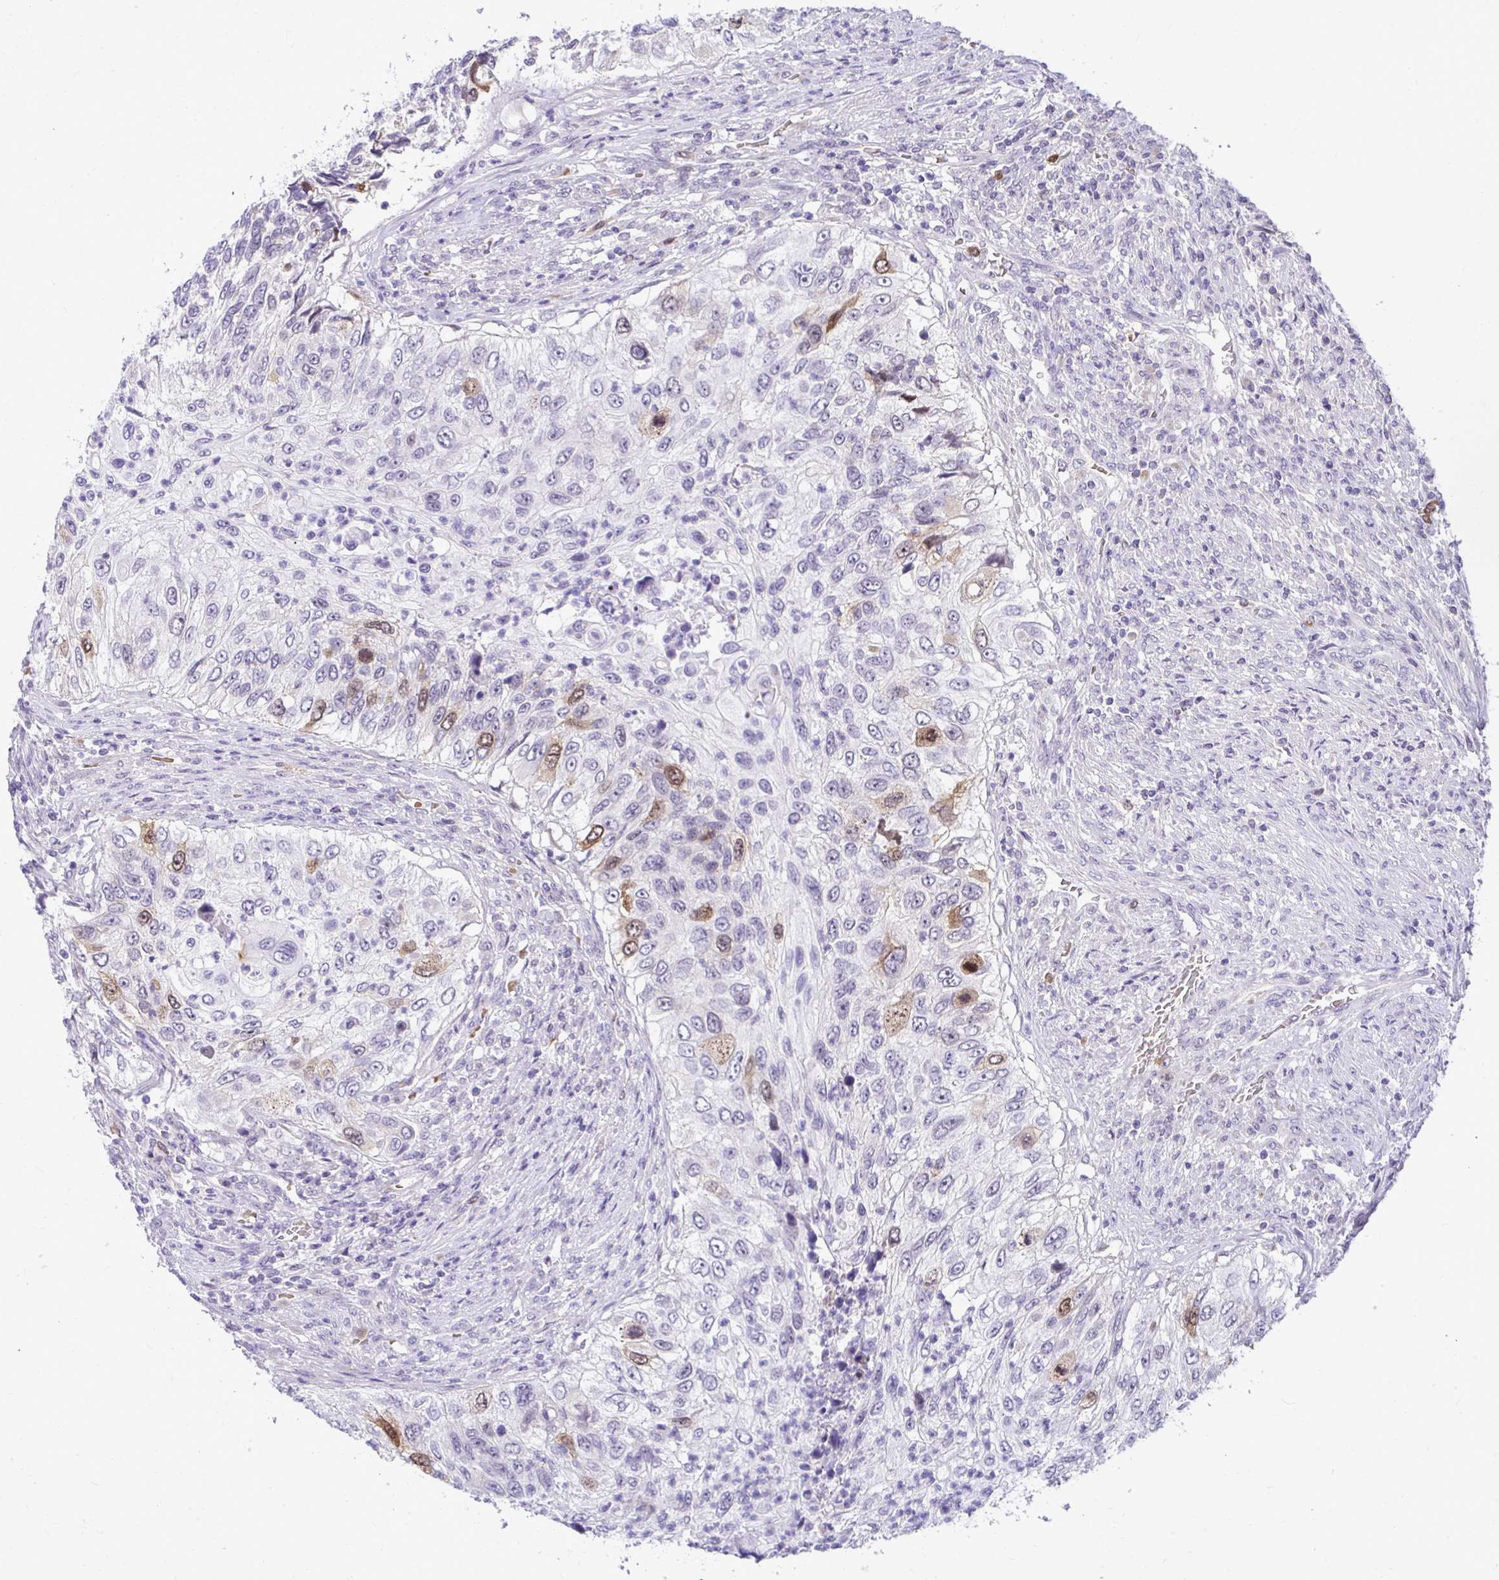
{"staining": {"intensity": "moderate", "quantity": "<25%", "location": "cytoplasmic/membranous,nuclear"}, "tissue": "urothelial cancer", "cell_type": "Tumor cells", "image_type": "cancer", "snomed": [{"axis": "morphology", "description": "Urothelial carcinoma, High grade"}, {"axis": "topography", "description": "Urinary bladder"}], "caption": "Protein staining by IHC exhibits moderate cytoplasmic/membranous and nuclear staining in approximately <25% of tumor cells in high-grade urothelial carcinoma.", "gene": "CDC20", "patient": {"sex": "female", "age": 60}}